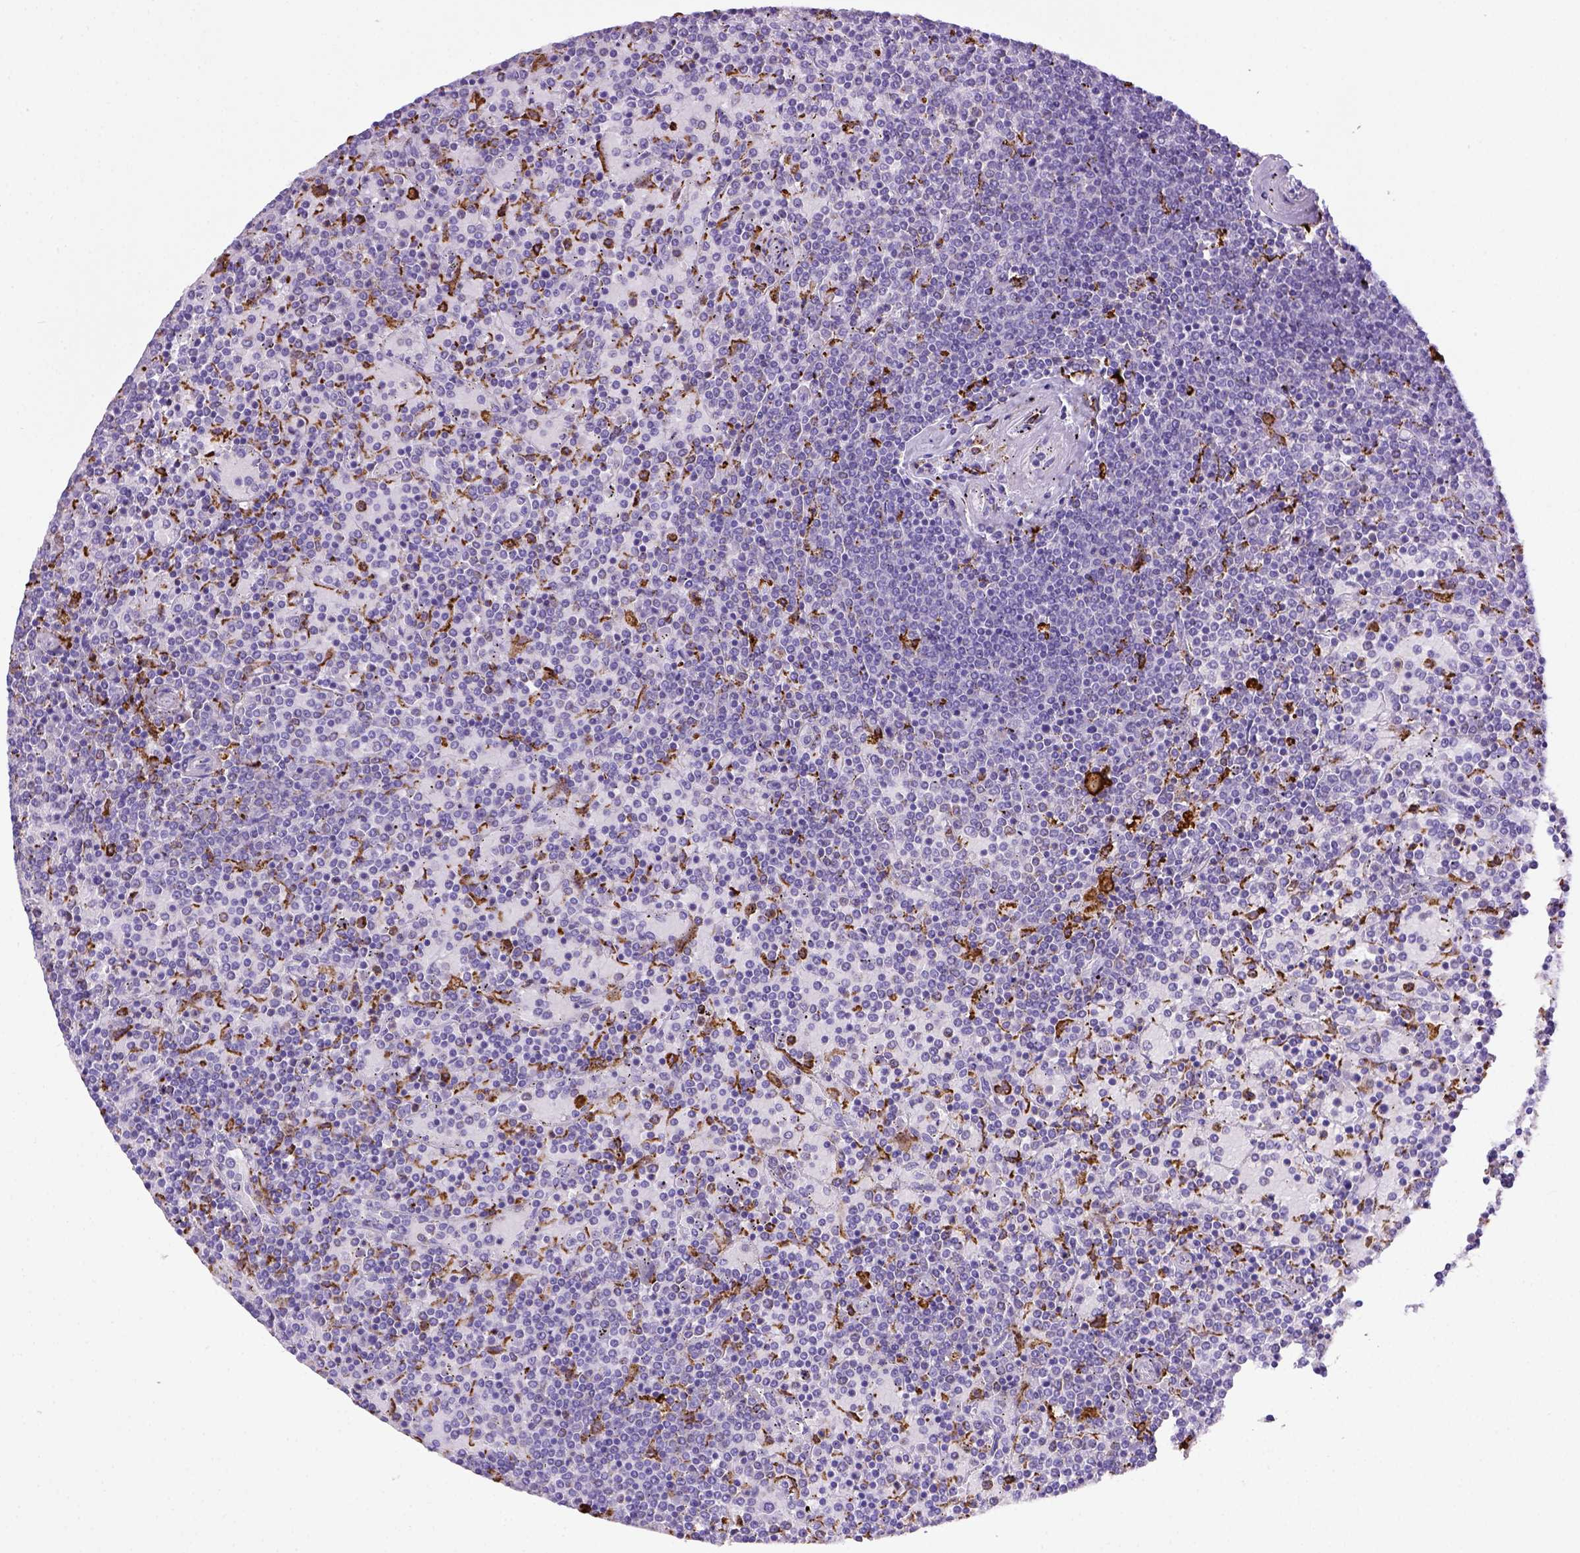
{"staining": {"intensity": "negative", "quantity": "none", "location": "none"}, "tissue": "lymphoma", "cell_type": "Tumor cells", "image_type": "cancer", "snomed": [{"axis": "morphology", "description": "Malignant lymphoma, non-Hodgkin's type, Low grade"}, {"axis": "topography", "description": "Spleen"}], "caption": "Protein analysis of lymphoma demonstrates no significant positivity in tumor cells.", "gene": "CD68", "patient": {"sex": "female", "age": 77}}